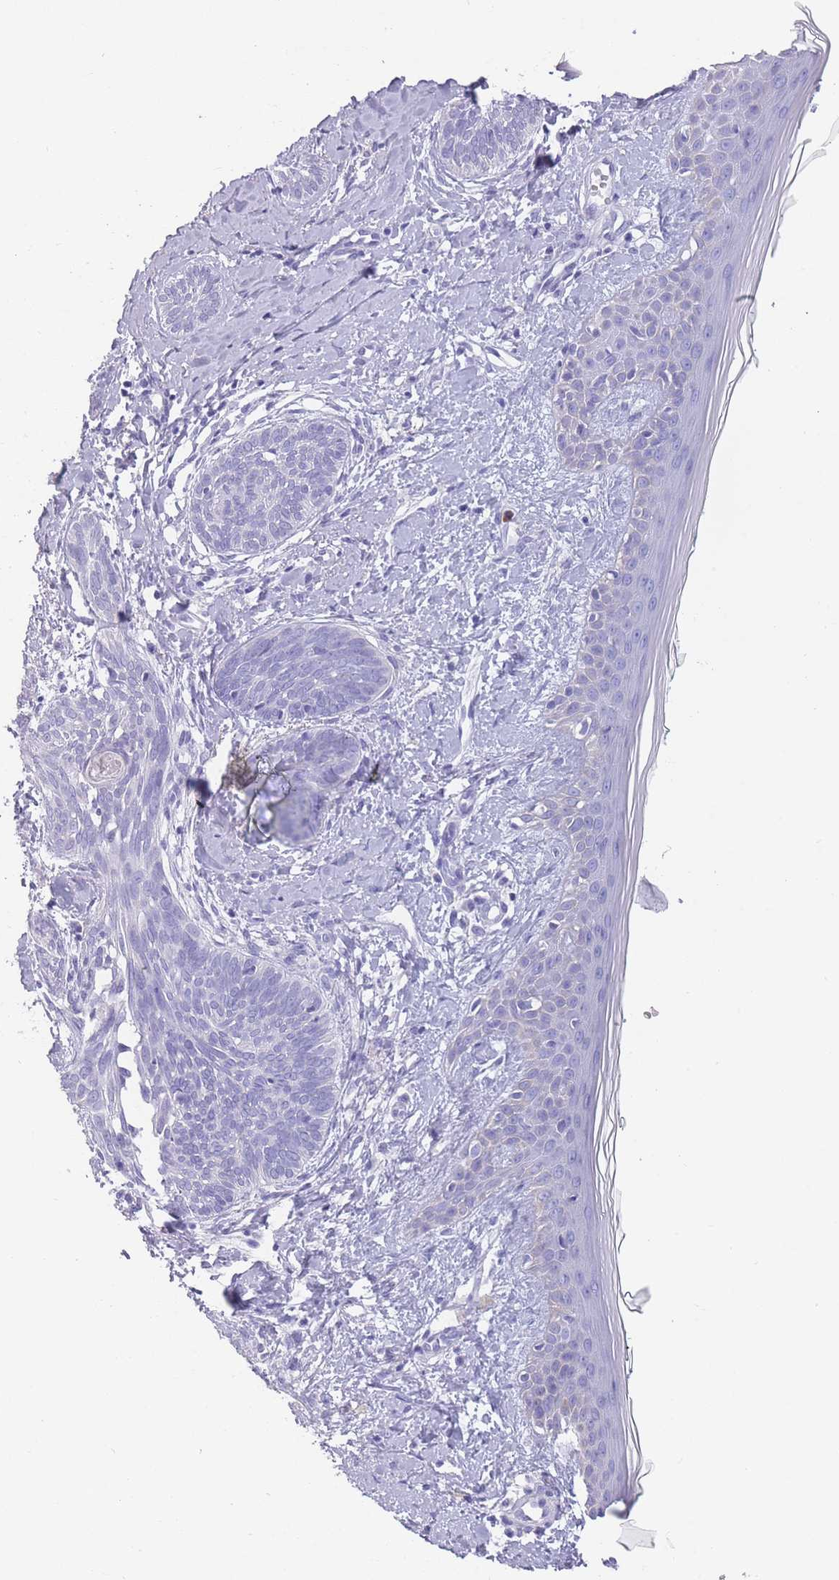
{"staining": {"intensity": "negative", "quantity": "none", "location": "none"}, "tissue": "skin cancer", "cell_type": "Tumor cells", "image_type": "cancer", "snomed": [{"axis": "morphology", "description": "Basal cell carcinoma"}, {"axis": "topography", "description": "Skin"}], "caption": "This is an immunohistochemistry (IHC) image of human skin cancer. There is no expression in tumor cells.", "gene": "ZNF627", "patient": {"sex": "female", "age": 81}}